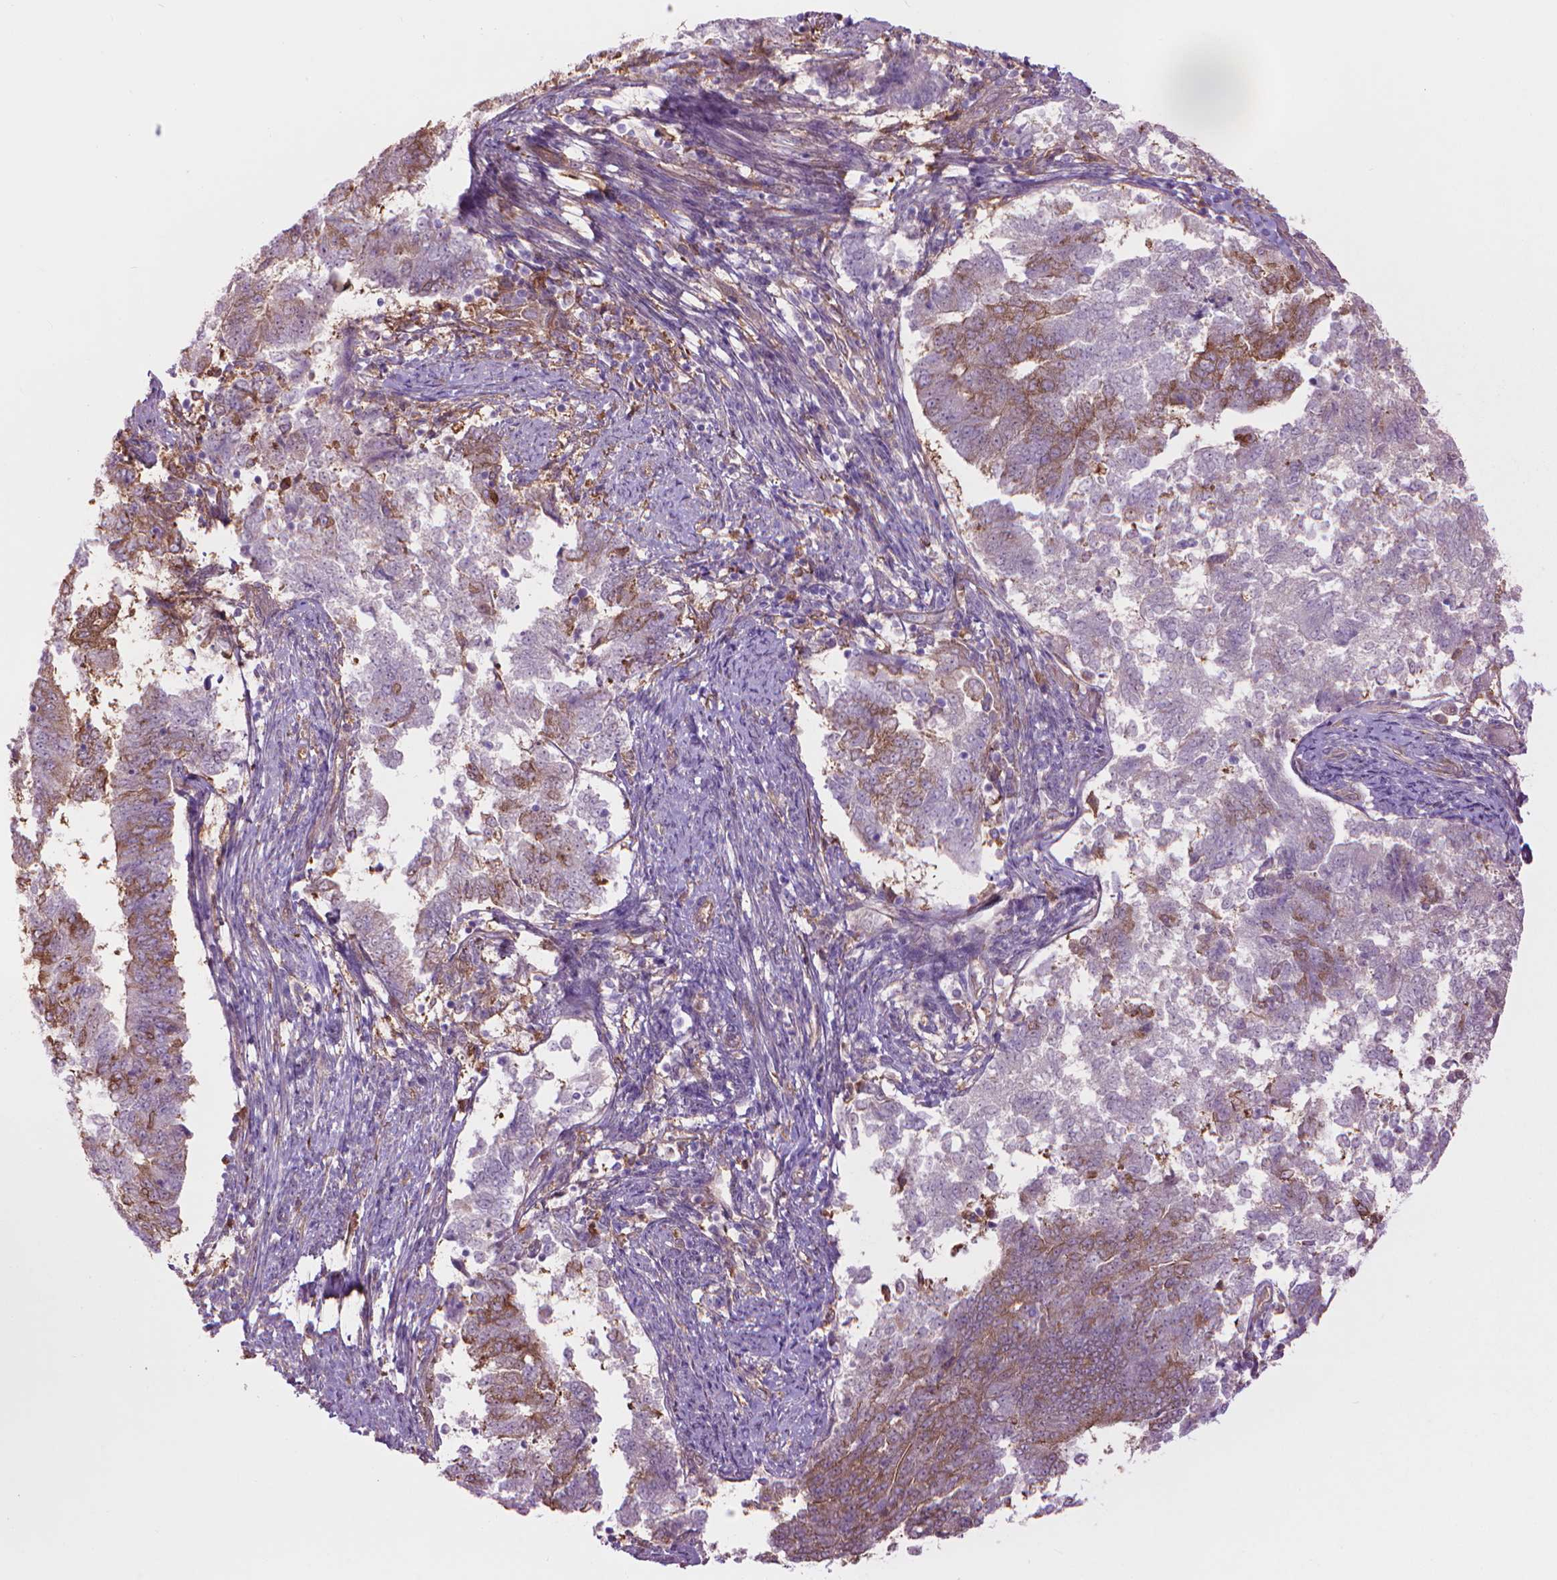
{"staining": {"intensity": "weak", "quantity": "25%-75%", "location": "cytoplasmic/membranous"}, "tissue": "endometrial cancer", "cell_type": "Tumor cells", "image_type": "cancer", "snomed": [{"axis": "morphology", "description": "Adenocarcinoma, NOS"}, {"axis": "topography", "description": "Endometrium"}], "caption": "Tumor cells display weak cytoplasmic/membranous positivity in about 25%-75% of cells in adenocarcinoma (endometrial). The staining was performed using DAB (3,3'-diaminobenzidine), with brown indicating positive protein expression. Nuclei are stained blue with hematoxylin.", "gene": "CORO1B", "patient": {"sex": "female", "age": 65}}